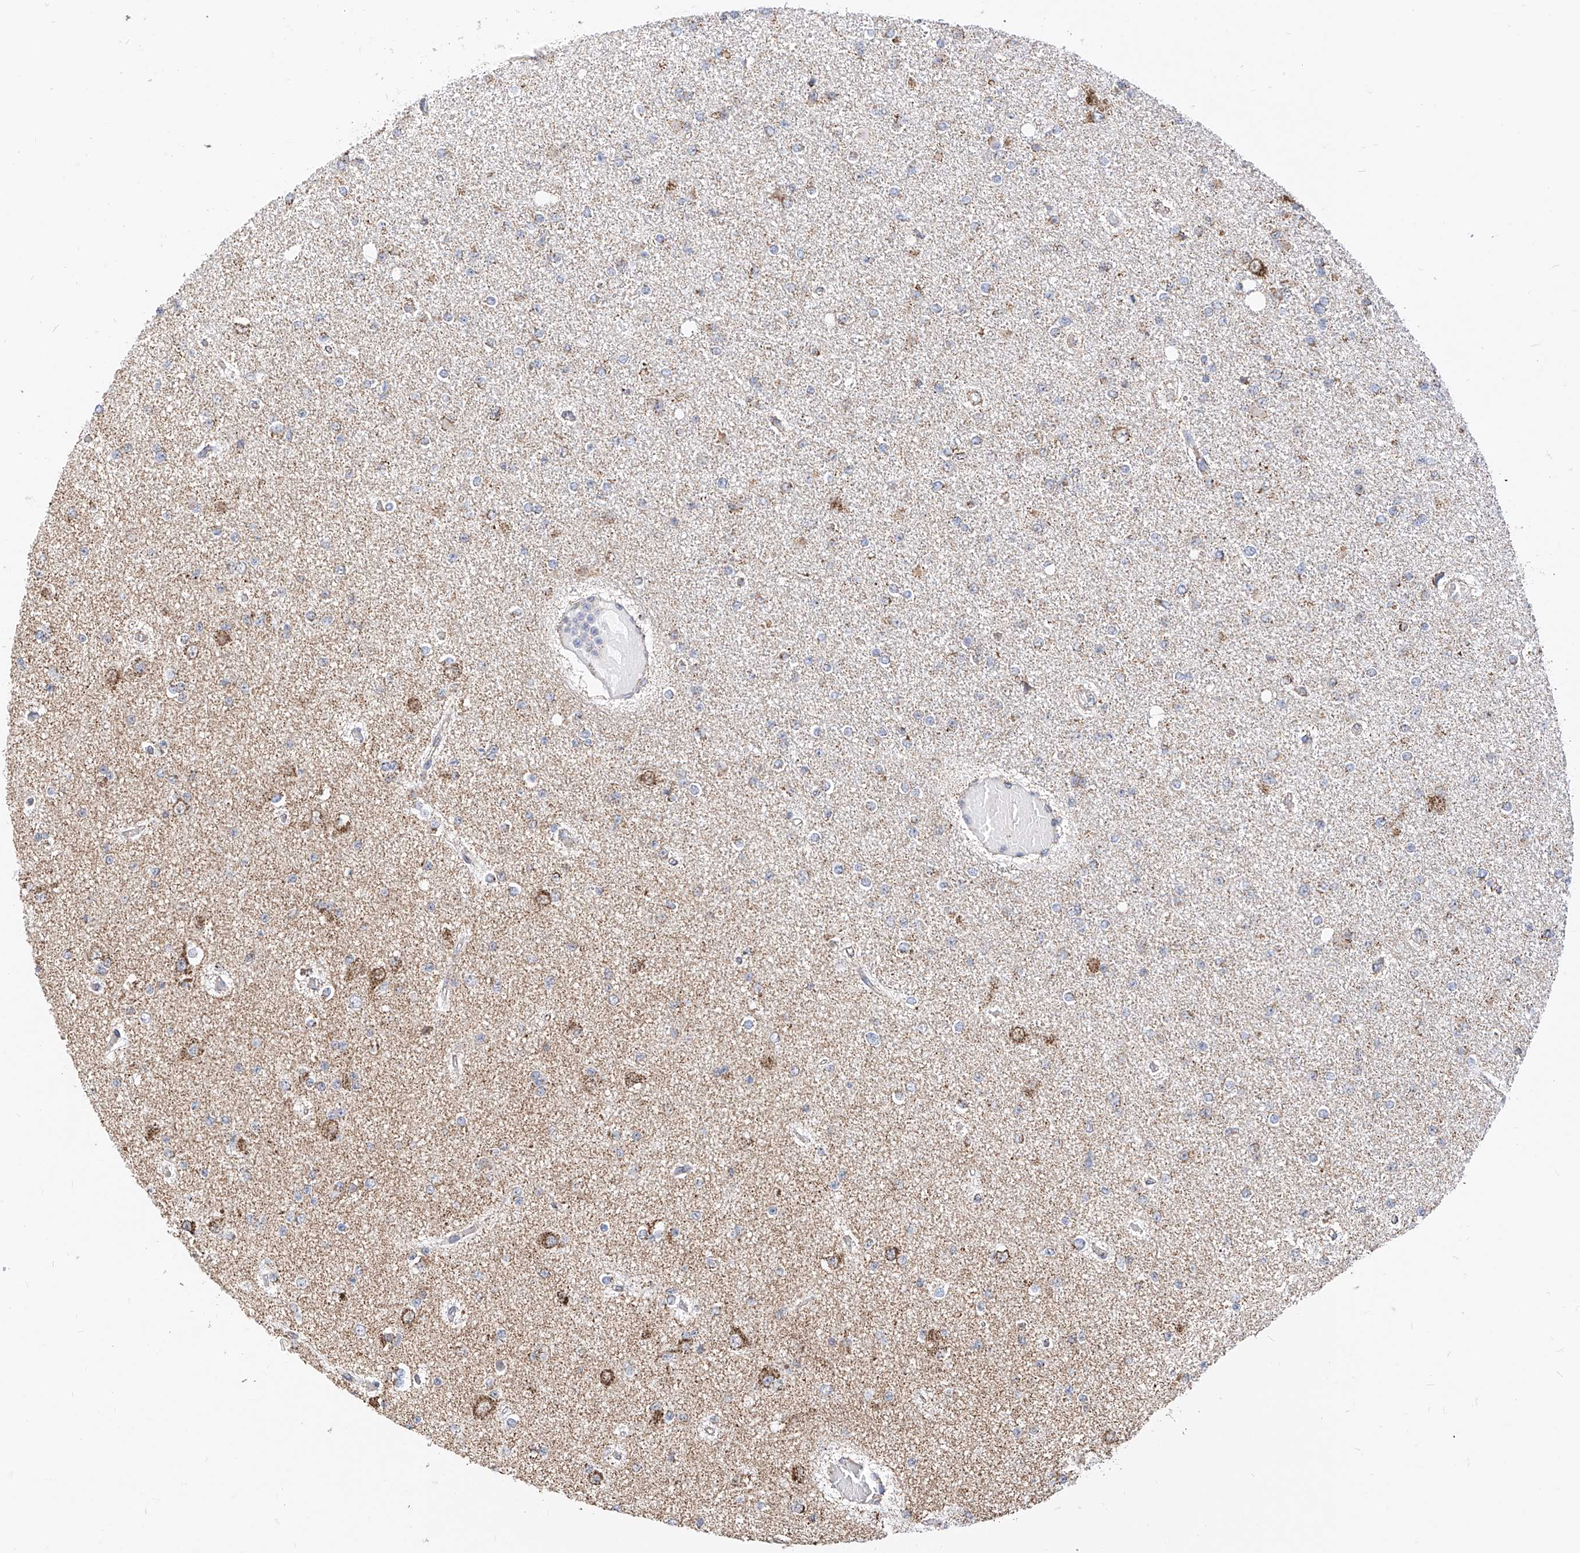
{"staining": {"intensity": "weak", "quantity": "25%-75%", "location": "cytoplasmic/membranous"}, "tissue": "glioma", "cell_type": "Tumor cells", "image_type": "cancer", "snomed": [{"axis": "morphology", "description": "Glioma, malignant, Low grade"}, {"axis": "topography", "description": "Brain"}], "caption": "The image demonstrates a brown stain indicating the presence of a protein in the cytoplasmic/membranous of tumor cells in glioma. (Brightfield microscopy of DAB IHC at high magnification).", "gene": "NALCN", "patient": {"sex": "female", "age": 22}}